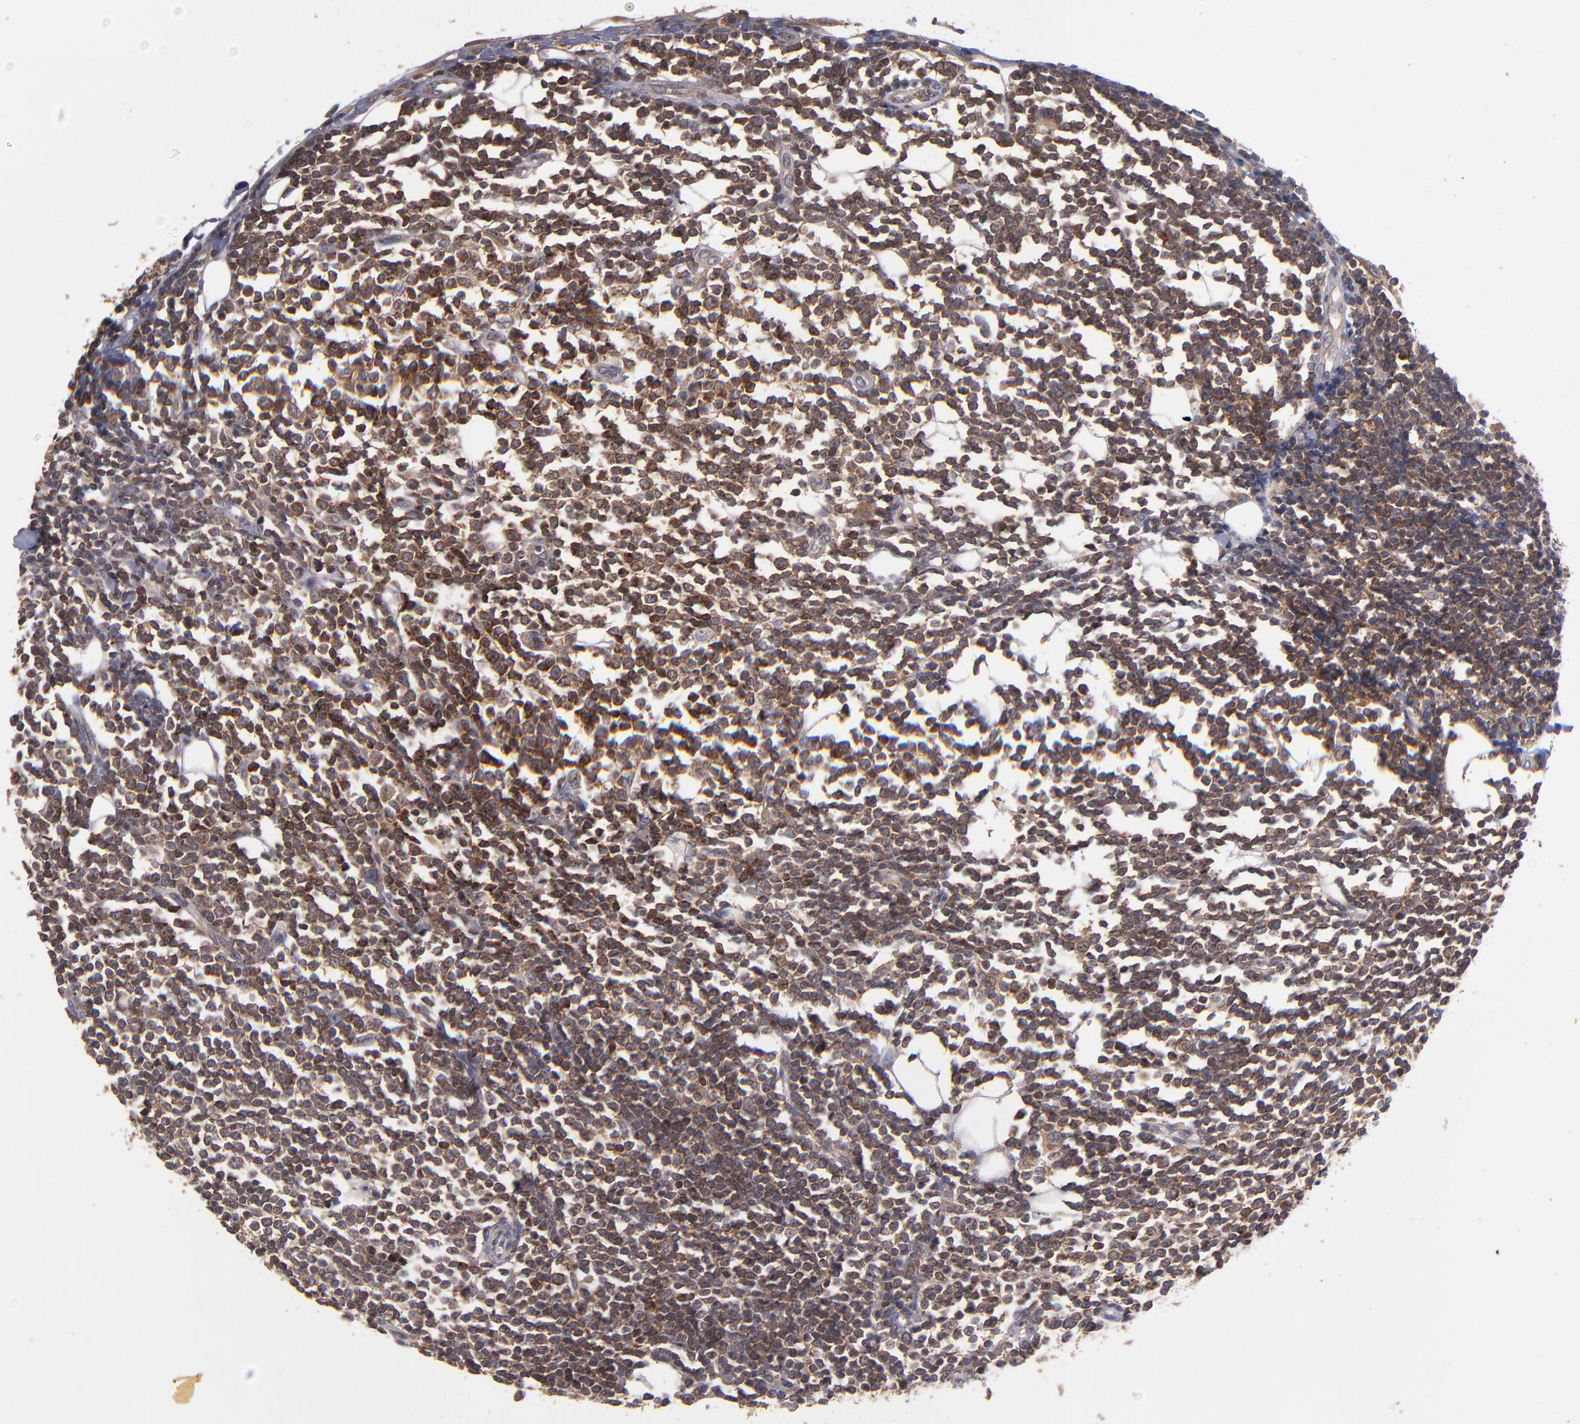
{"staining": {"intensity": "strong", "quantity": ">75%", "location": "cytoplasmic/membranous"}, "tissue": "lymphoma", "cell_type": "Tumor cells", "image_type": "cancer", "snomed": [{"axis": "morphology", "description": "Malignant lymphoma, non-Hodgkin's type, Low grade"}, {"axis": "topography", "description": "Soft tissue"}], "caption": "A photomicrograph of human lymphoma stained for a protein exhibits strong cytoplasmic/membranous brown staining in tumor cells.", "gene": "NF2", "patient": {"sex": "male", "age": 92}}